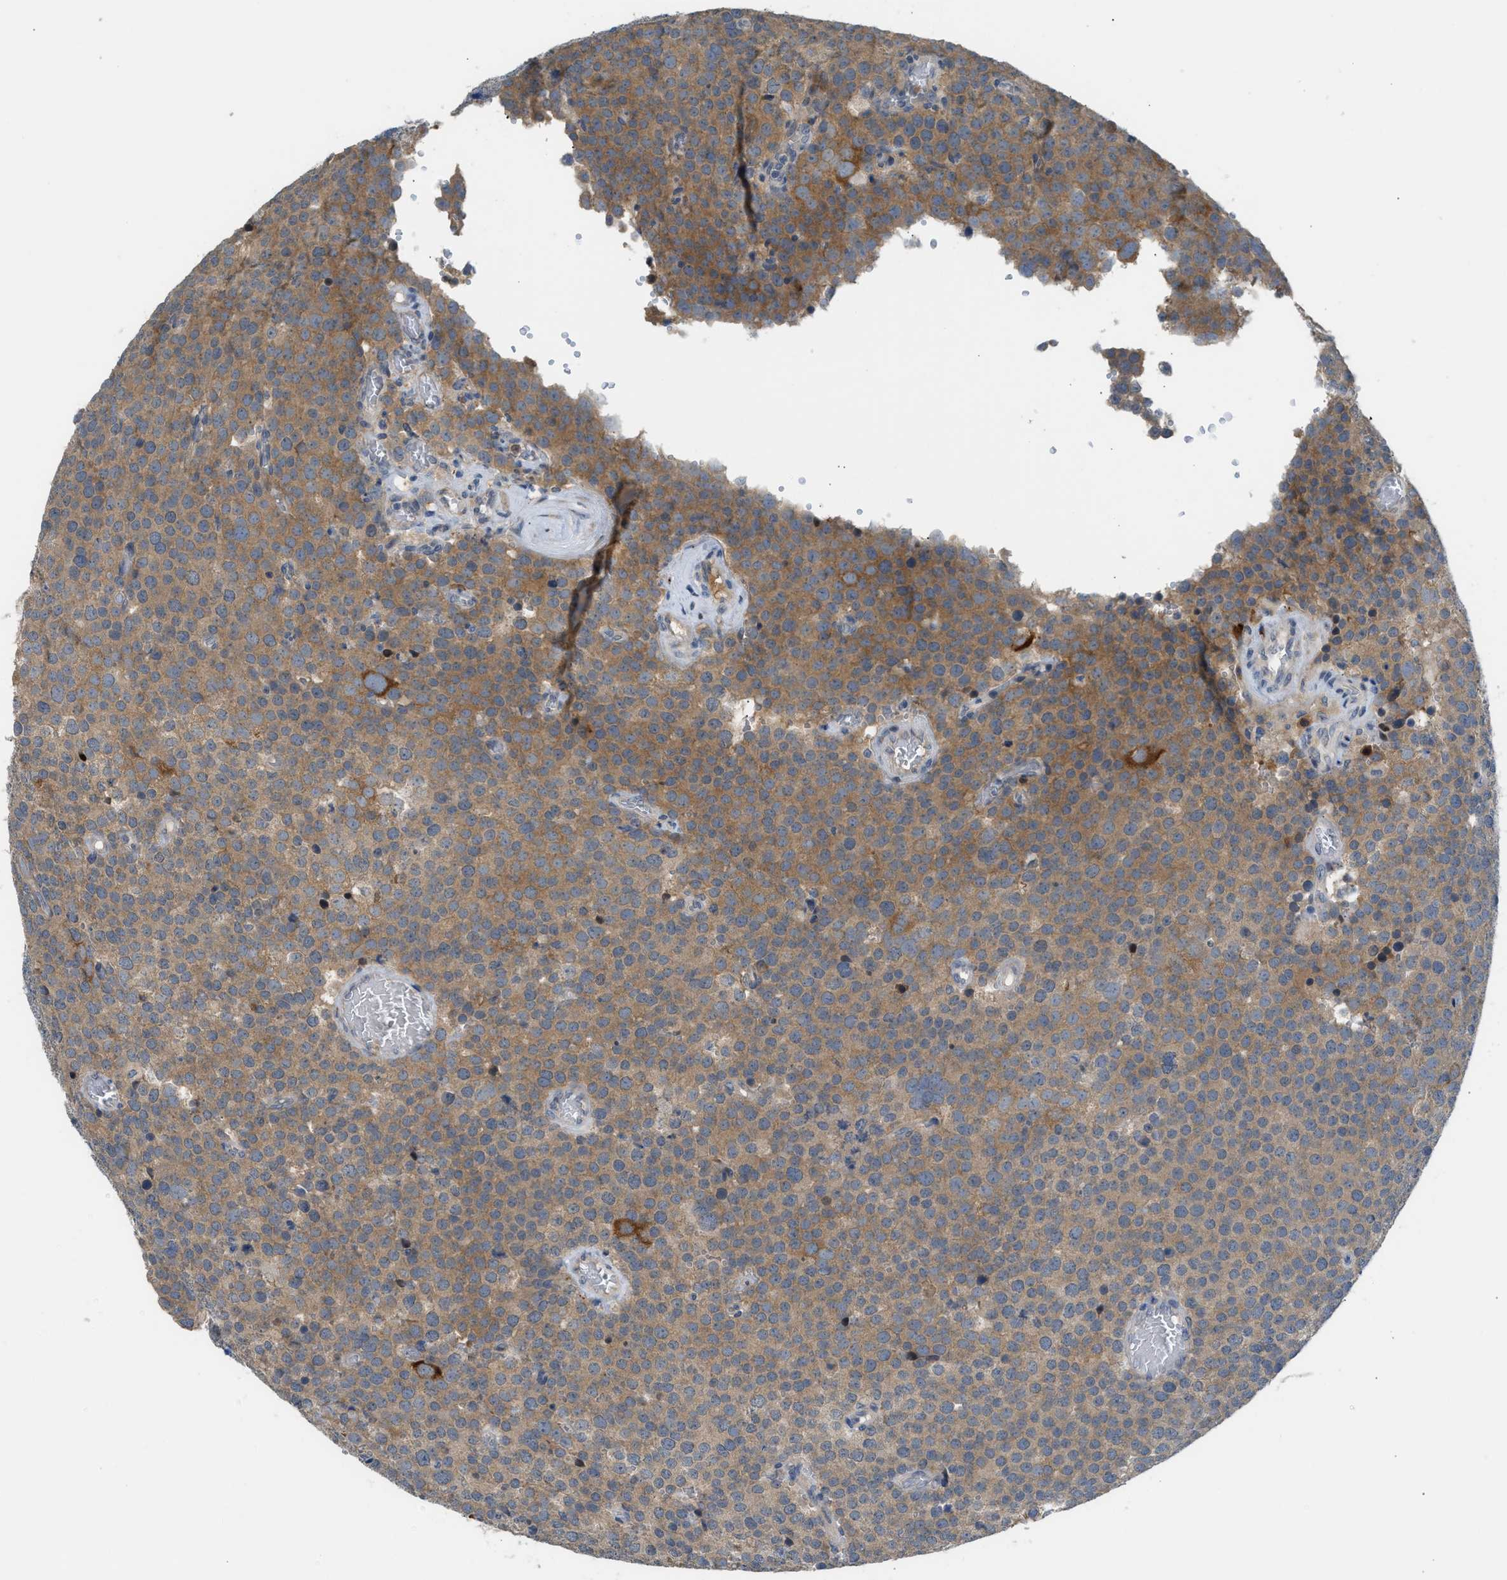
{"staining": {"intensity": "moderate", "quantity": ">75%", "location": "cytoplasmic/membranous"}, "tissue": "testis cancer", "cell_type": "Tumor cells", "image_type": "cancer", "snomed": [{"axis": "morphology", "description": "Normal tissue, NOS"}, {"axis": "morphology", "description": "Seminoma, NOS"}, {"axis": "topography", "description": "Testis"}], "caption": "Protein staining shows moderate cytoplasmic/membranous positivity in about >75% of tumor cells in seminoma (testis).", "gene": "RHBDF2", "patient": {"sex": "male", "age": 71}}